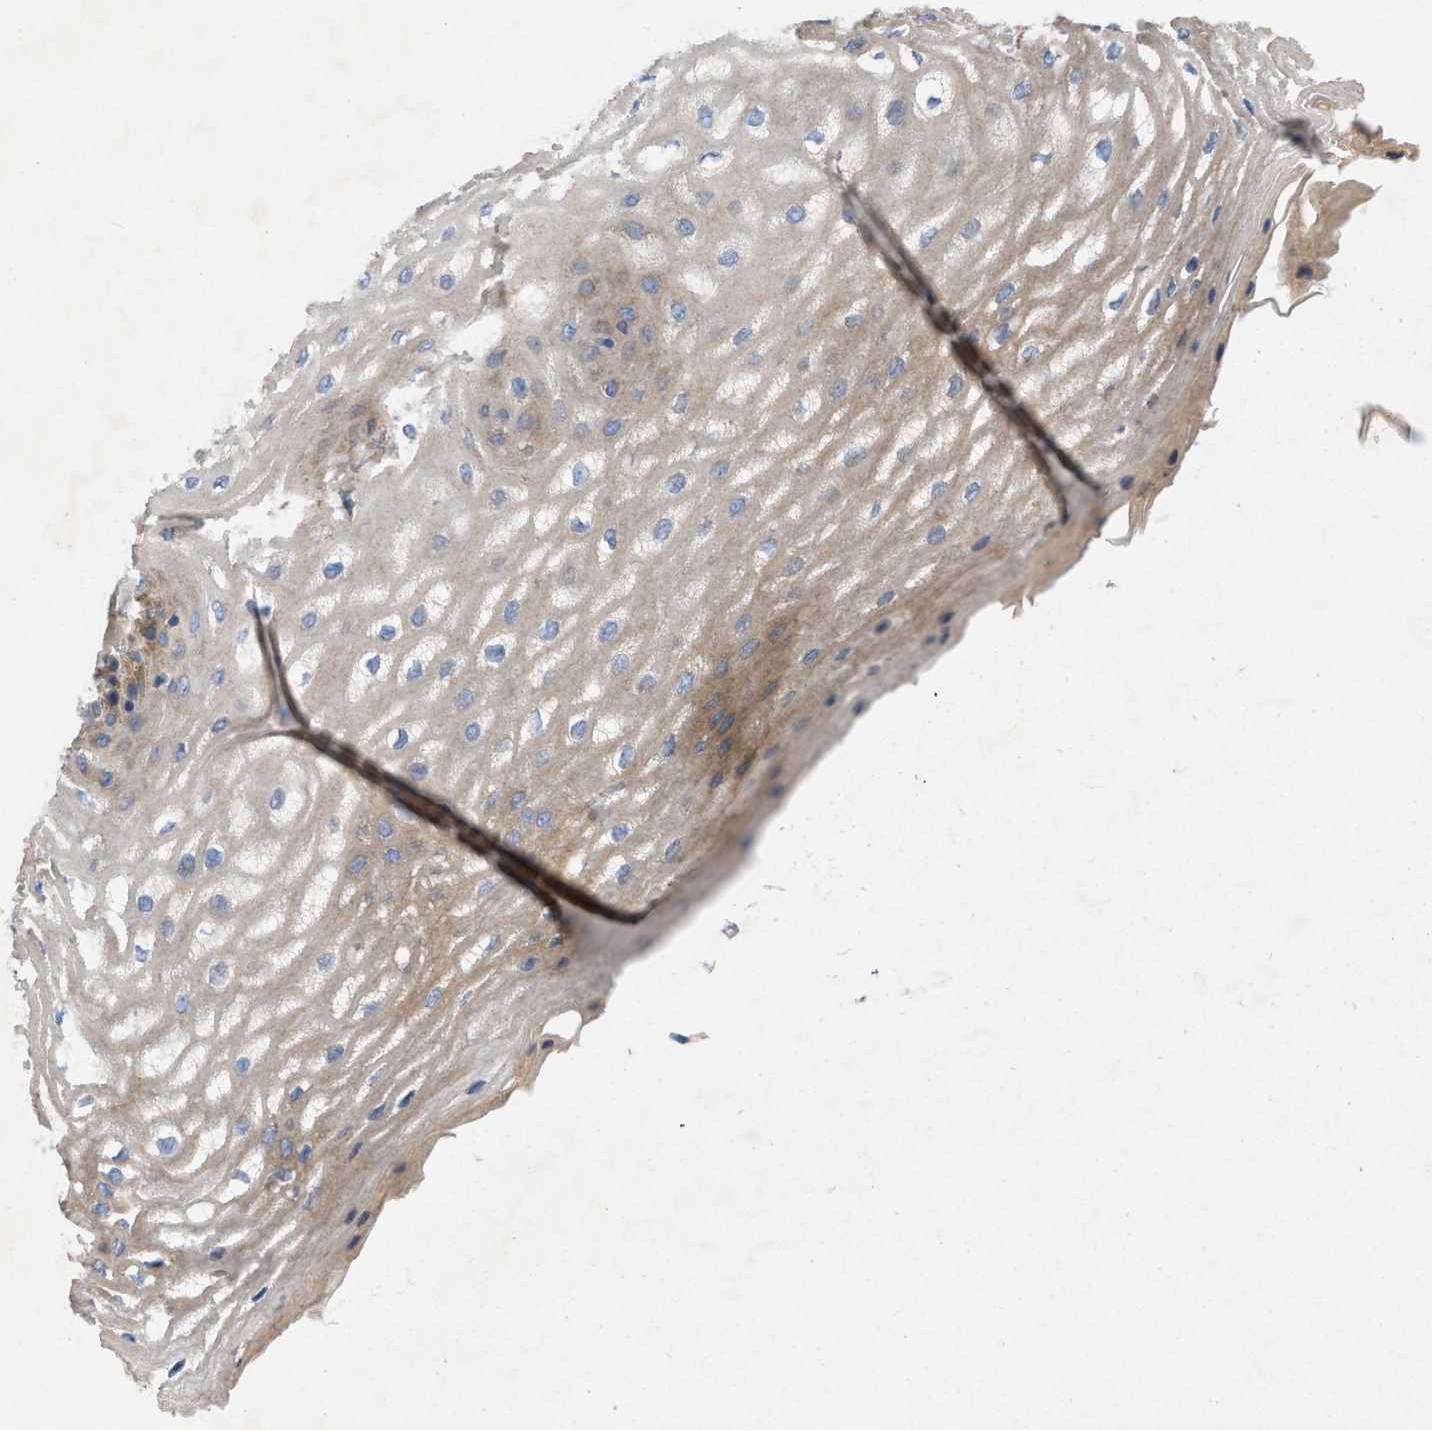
{"staining": {"intensity": "moderate", "quantity": ">75%", "location": "cytoplasmic/membranous"}, "tissue": "esophagus", "cell_type": "Squamous epithelial cells", "image_type": "normal", "snomed": [{"axis": "morphology", "description": "Normal tissue, NOS"}, {"axis": "topography", "description": "Esophagus"}], "caption": "Human esophagus stained for a protein (brown) displays moderate cytoplasmic/membranous positive staining in approximately >75% of squamous epithelial cells.", "gene": "TMEM131", "patient": {"sex": "male", "age": 54}}